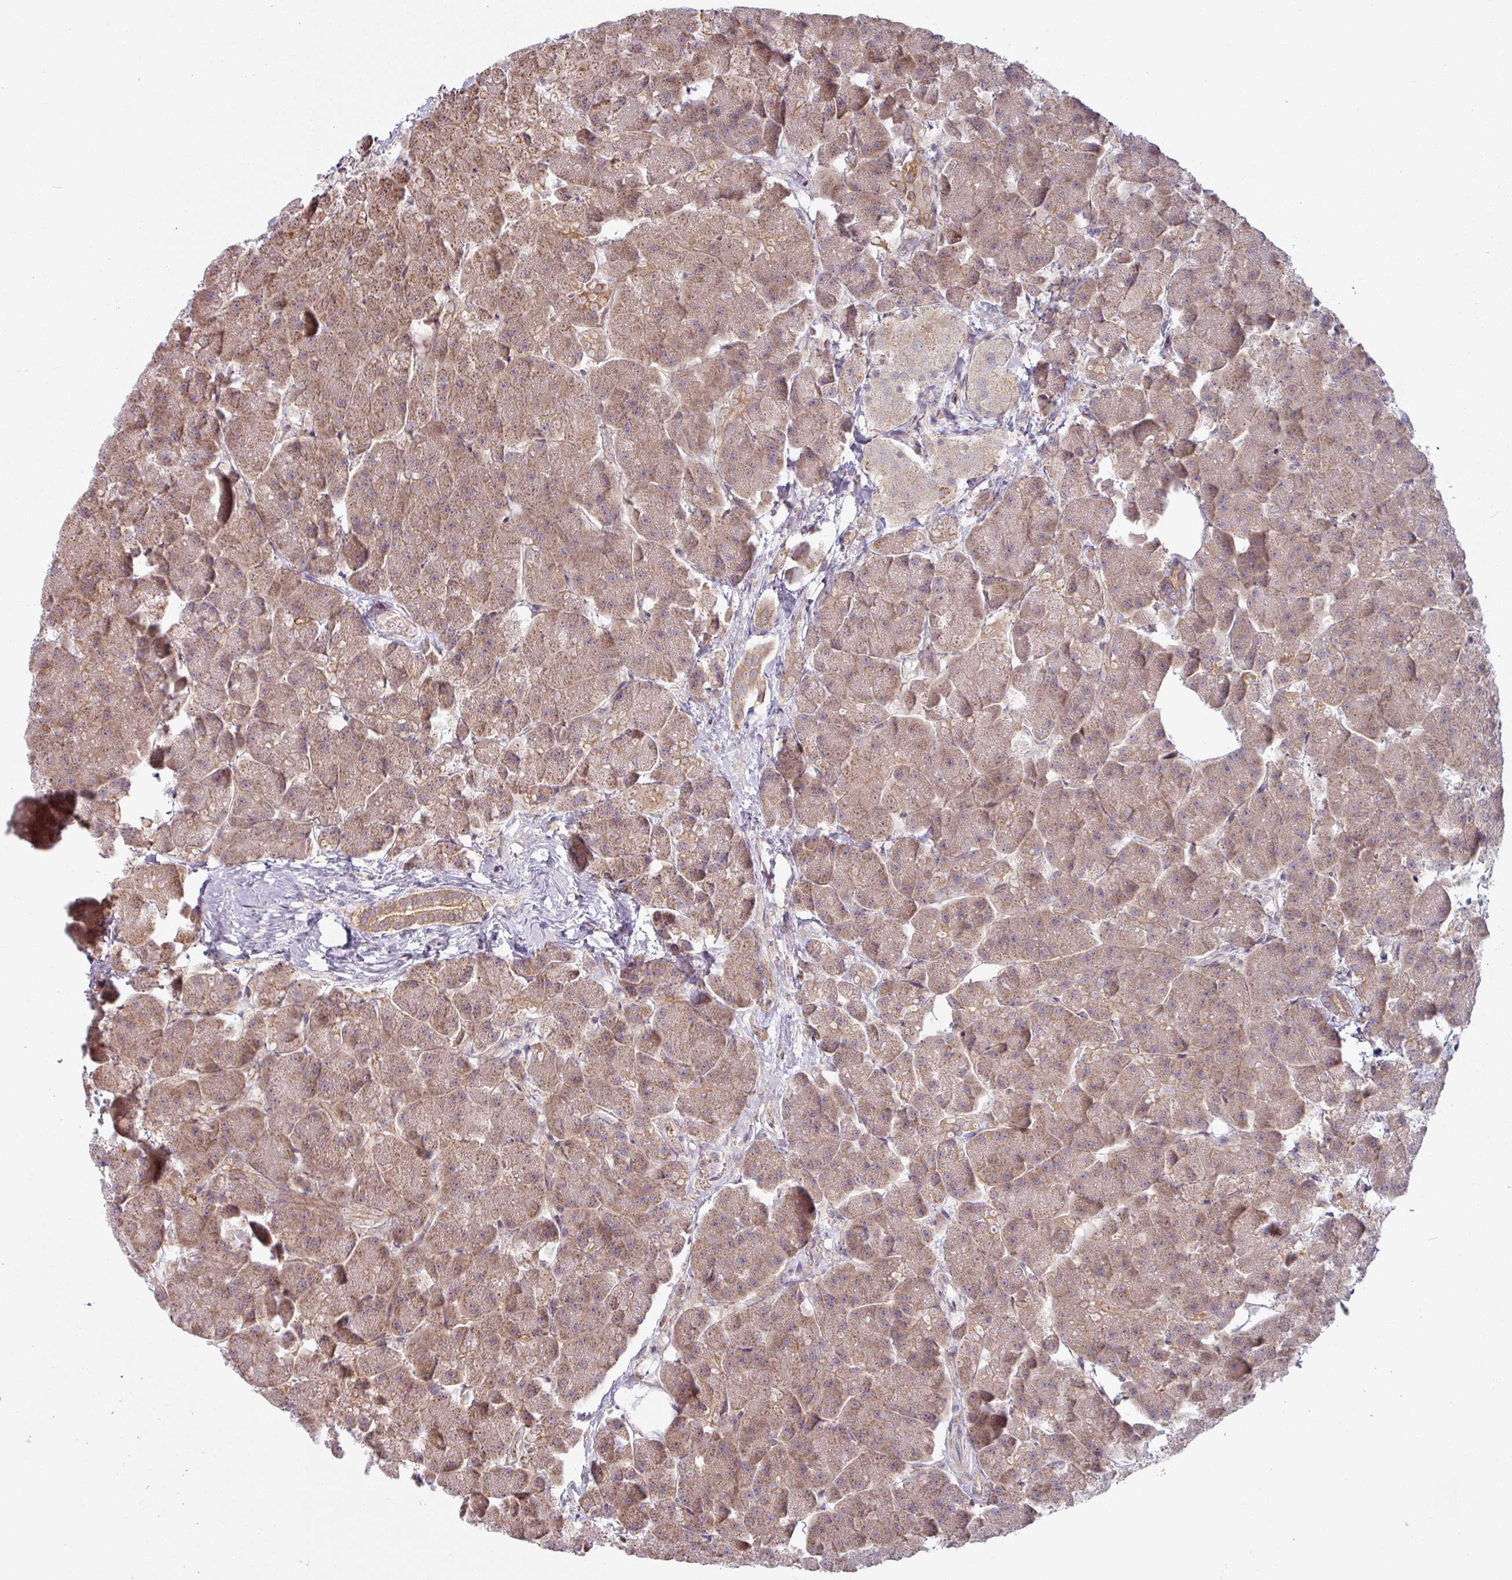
{"staining": {"intensity": "moderate", "quantity": ">75%", "location": "cytoplasmic/membranous"}, "tissue": "pancreas", "cell_type": "Exocrine glandular cells", "image_type": "normal", "snomed": [{"axis": "morphology", "description": "Normal tissue, NOS"}, {"axis": "topography", "description": "Pancreas"}, {"axis": "topography", "description": "Peripheral nerve tissue"}], "caption": "Normal pancreas was stained to show a protein in brown. There is medium levels of moderate cytoplasmic/membranous positivity in approximately >75% of exocrine glandular cells. The staining was performed using DAB to visualize the protein expression in brown, while the nuclei were stained in blue with hematoxylin (Magnification: 20x).", "gene": "PLEKHJ1", "patient": {"sex": "male", "age": 54}}